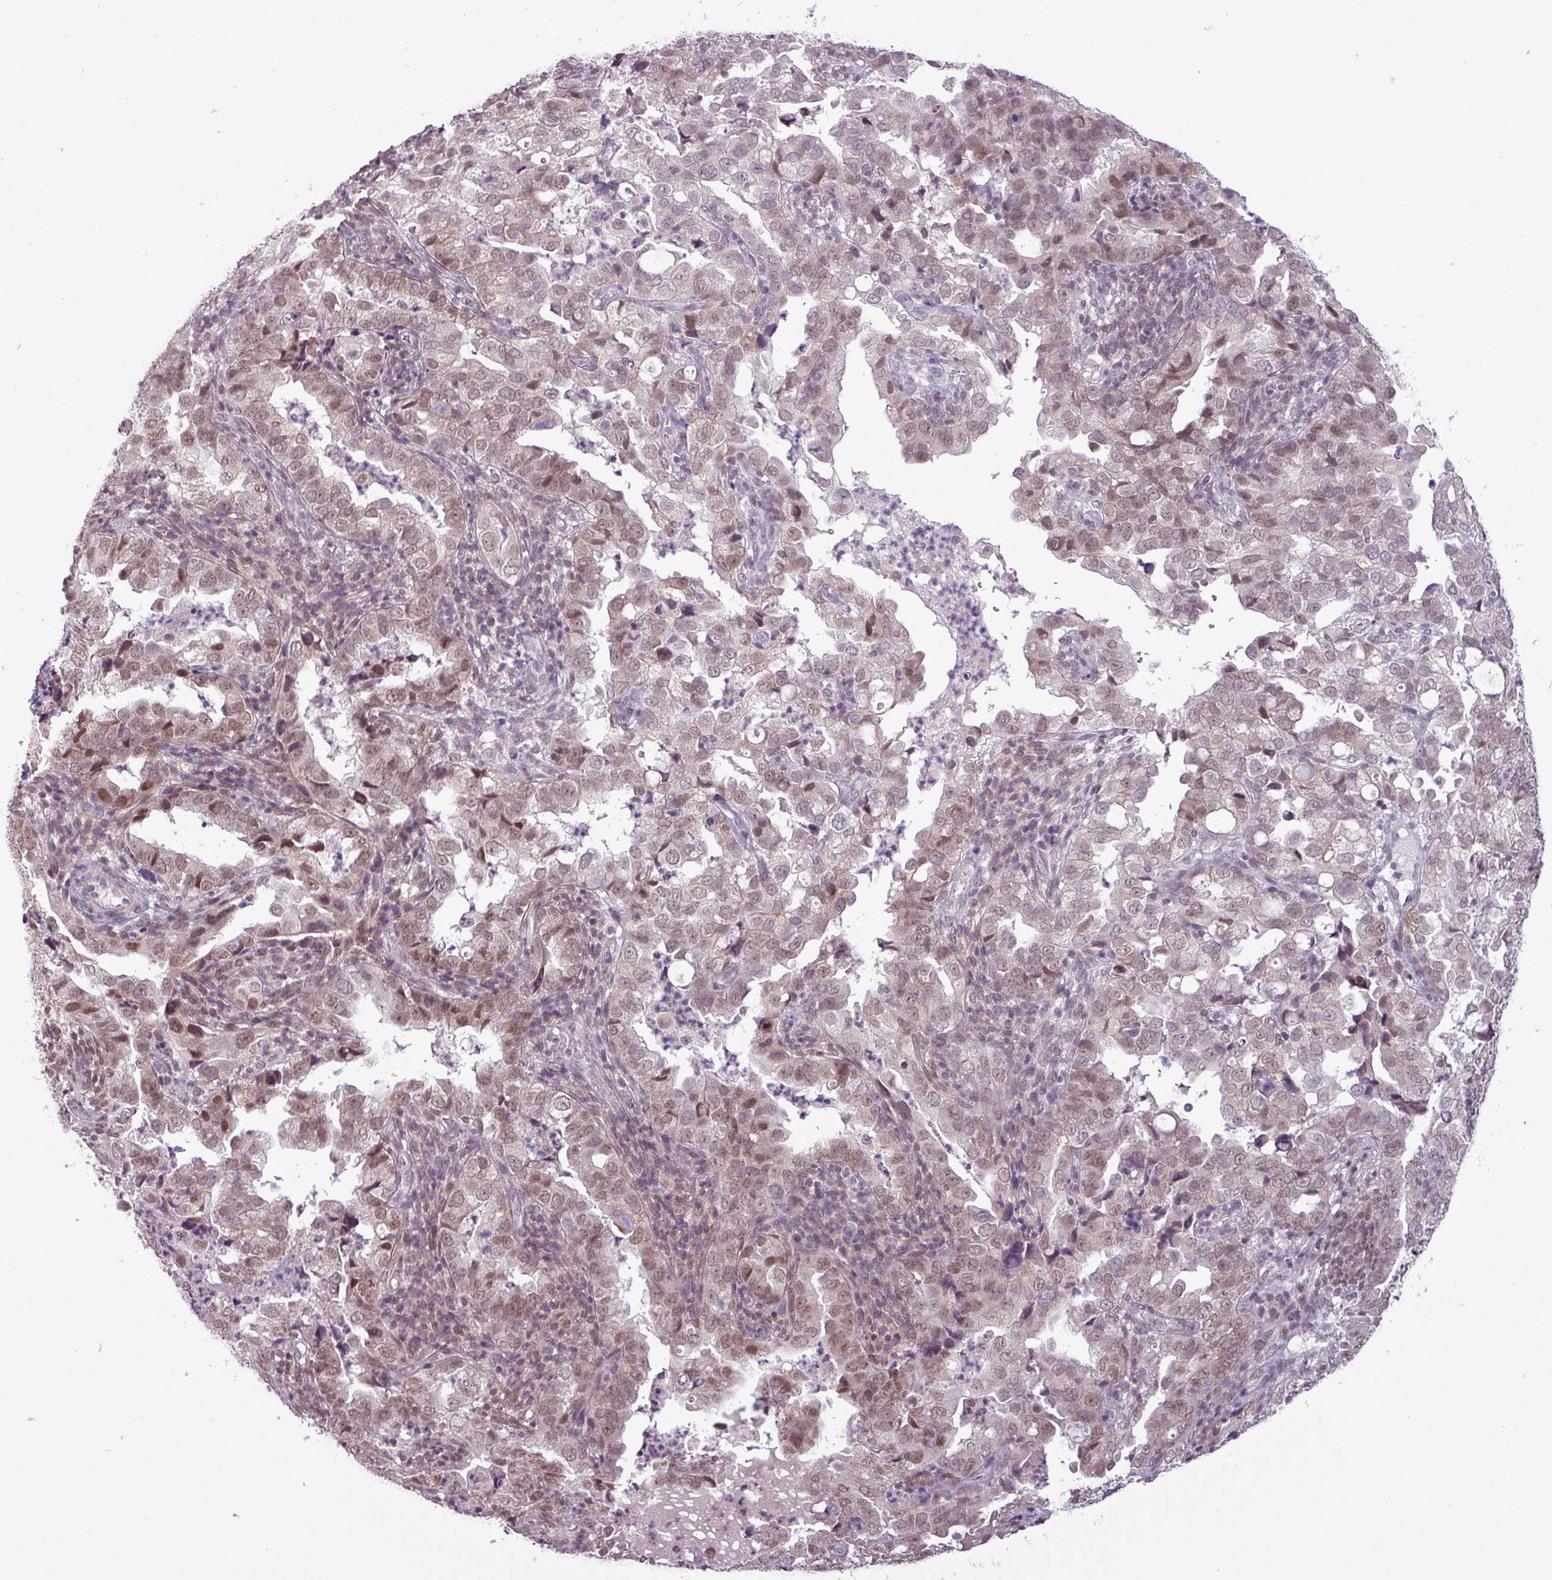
{"staining": {"intensity": "moderate", "quantity": ">75%", "location": "nuclear"}, "tissue": "endometrial cancer", "cell_type": "Tumor cells", "image_type": "cancer", "snomed": [{"axis": "morphology", "description": "Adenocarcinoma, NOS"}, {"axis": "topography", "description": "Endometrium"}], "caption": "Adenocarcinoma (endometrial) stained with DAB IHC exhibits medium levels of moderate nuclear expression in about >75% of tumor cells.", "gene": "NOTCH2", "patient": {"sex": "female", "age": 57}}